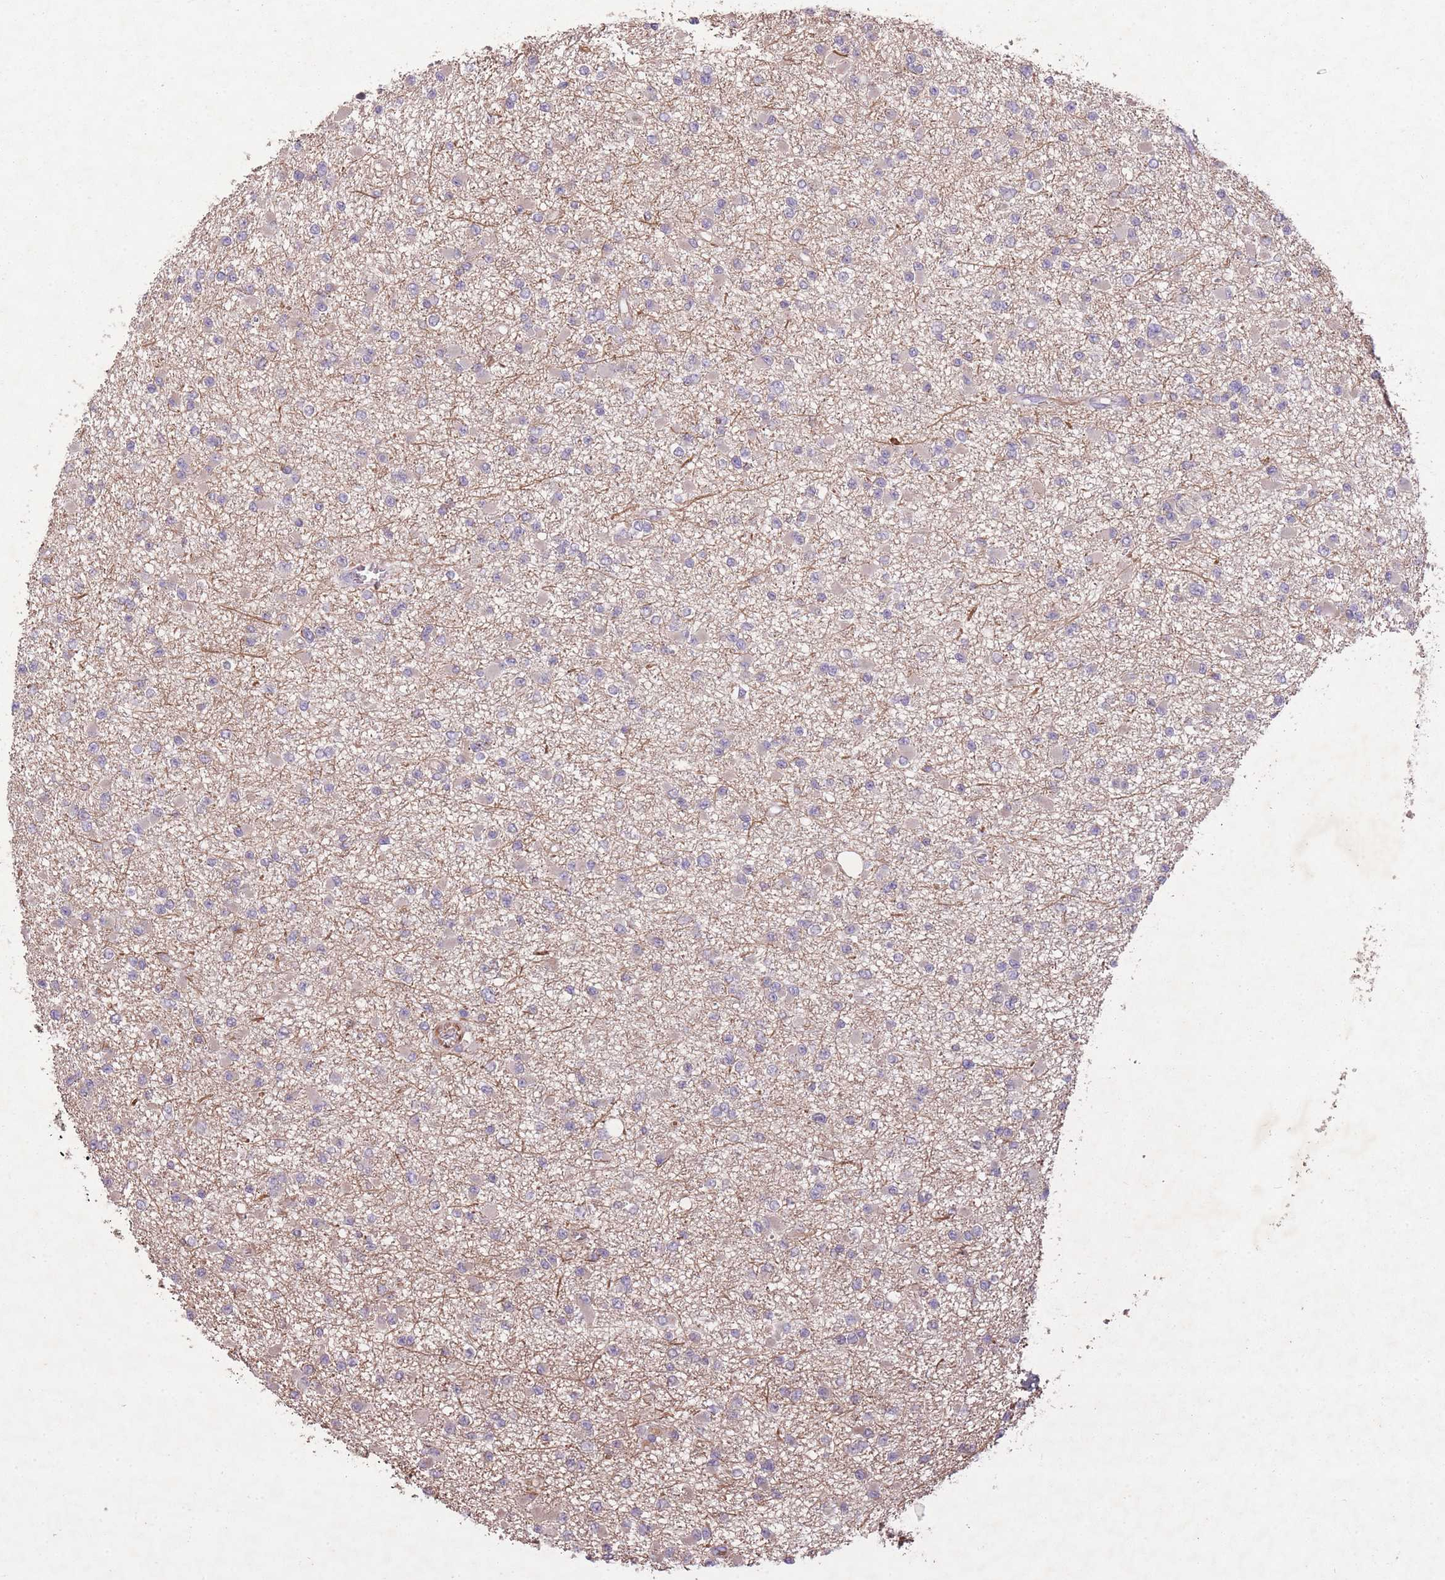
{"staining": {"intensity": "negative", "quantity": "none", "location": "none"}, "tissue": "glioma", "cell_type": "Tumor cells", "image_type": "cancer", "snomed": [{"axis": "morphology", "description": "Glioma, malignant, Low grade"}, {"axis": "topography", "description": "Brain"}], "caption": "Malignant glioma (low-grade) was stained to show a protein in brown. There is no significant positivity in tumor cells.", "gene": "OR2V2", "patient": {"sex": "female", "age": 22}}